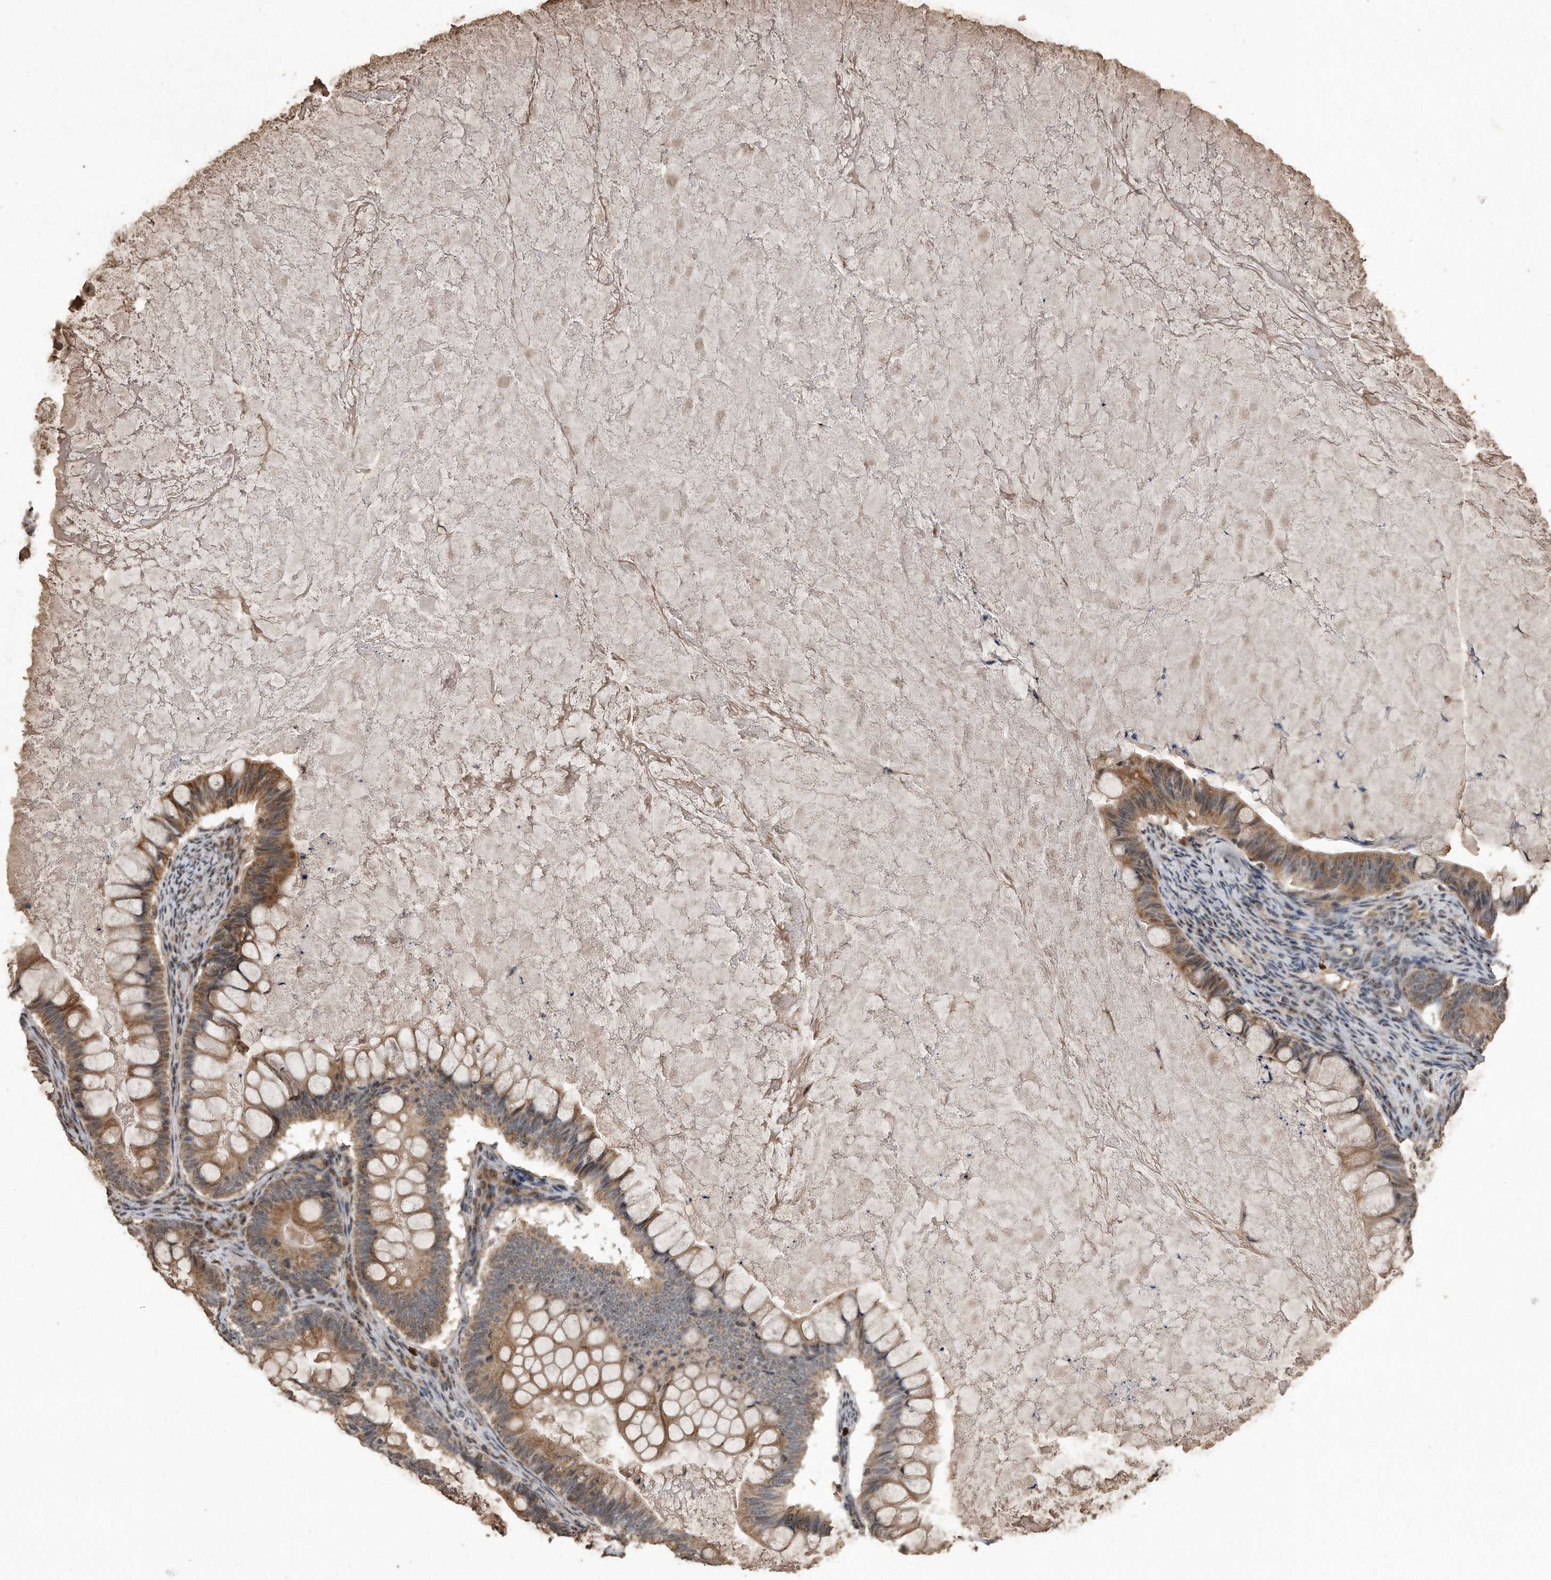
{"staining": {"intensity": "moderate", "quantity": ">75%", "location": "cytoplasmic/membranous,nuclear"}, "tissue": "ovarian cancer", "cell_type": "Tumor cells", "image_type": "cancer", "snomed": [{"axis": "morphology", "description": "Cystadenocarcinoma, mucinous, NOS"}, {"axis": "topography", "description": "Ovary"}], "caption": "Ovarian mucinous cystadenocarcinoma stained with a brown dye exhibits moderate cytoplasmic/membranous and nuclear positive positivity in about >75% of tumor cells.", "gene": "PELO", "patient": {"sex": "female", "age": 61}}